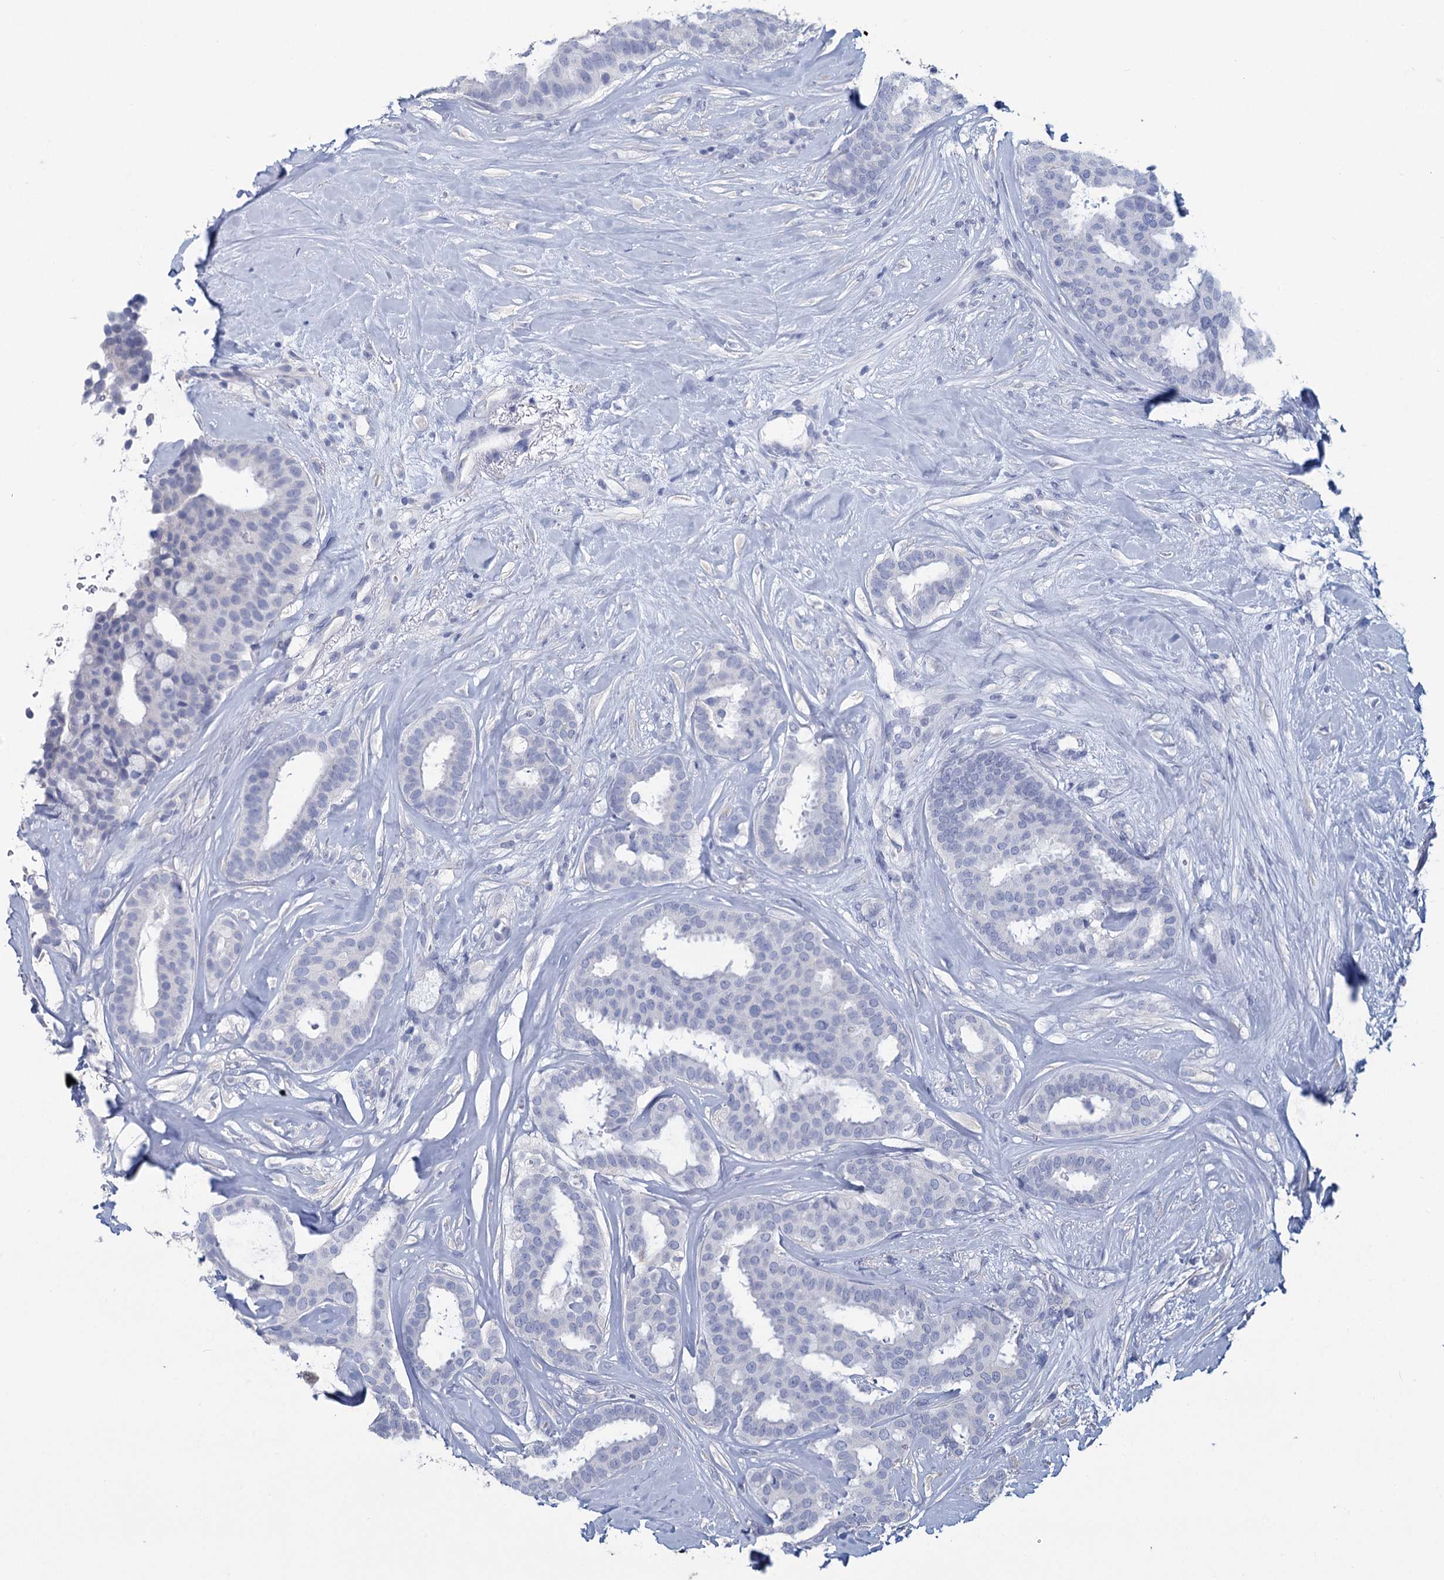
{"staining": {"intensity": "negative", "quantity": "none", "location": "none"}, "tissue": "breast cancer", "cell_type": "Tumor cells", "image_type": "cancer", "snomed": [{"axis": "morphology", "description": "Duct carcinoma"}, {"axis": "topography", "description": "Breast"}], "caption": "Immunohistochemical staining of breast cancer exhibits no significant positivity in tumor cells.", "gene": "HES2", "patient": {"sex": "female", "age": 75}}